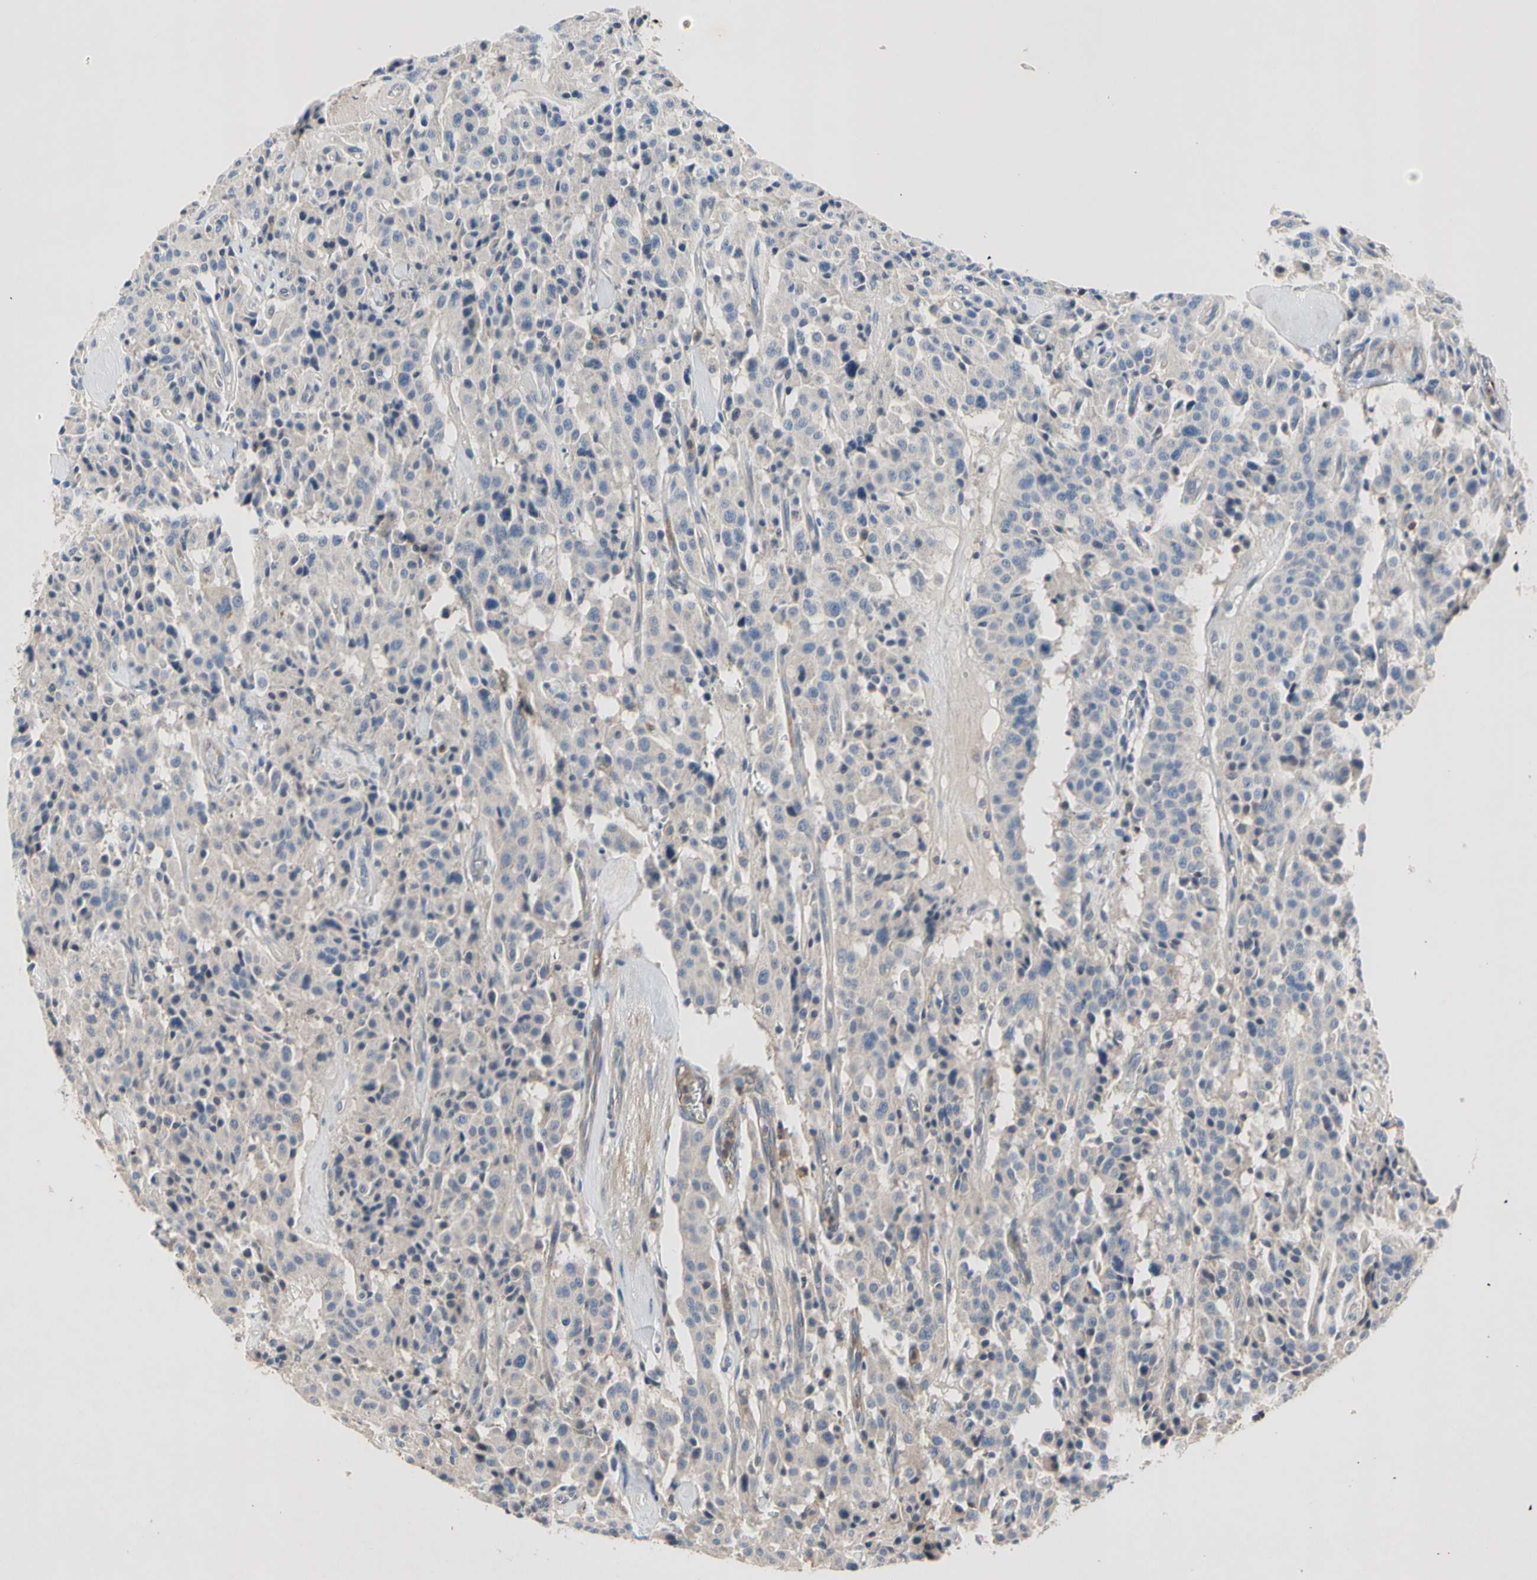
{"staining": {"intensity": "negative", "quantity": "none", "location": "none"}, "tissue": "carcinoid", "cell_type": "Tumor cells", "image_type": "cancer", "snomed": [{"axis": "morphology", "description": "Carcinoid, malignant, NOS"}, {"axis": "topography", "description": "Lung"}], "caption": "IHC of carcinoid (malignant) exhibits no expression in tumor cells. The staining is performed using DAB brown chromogen with nuclei counter-stained in using hematoxylin.", "gene": "CRTAC1", "patient": {"sex": "male", "age": 30}}